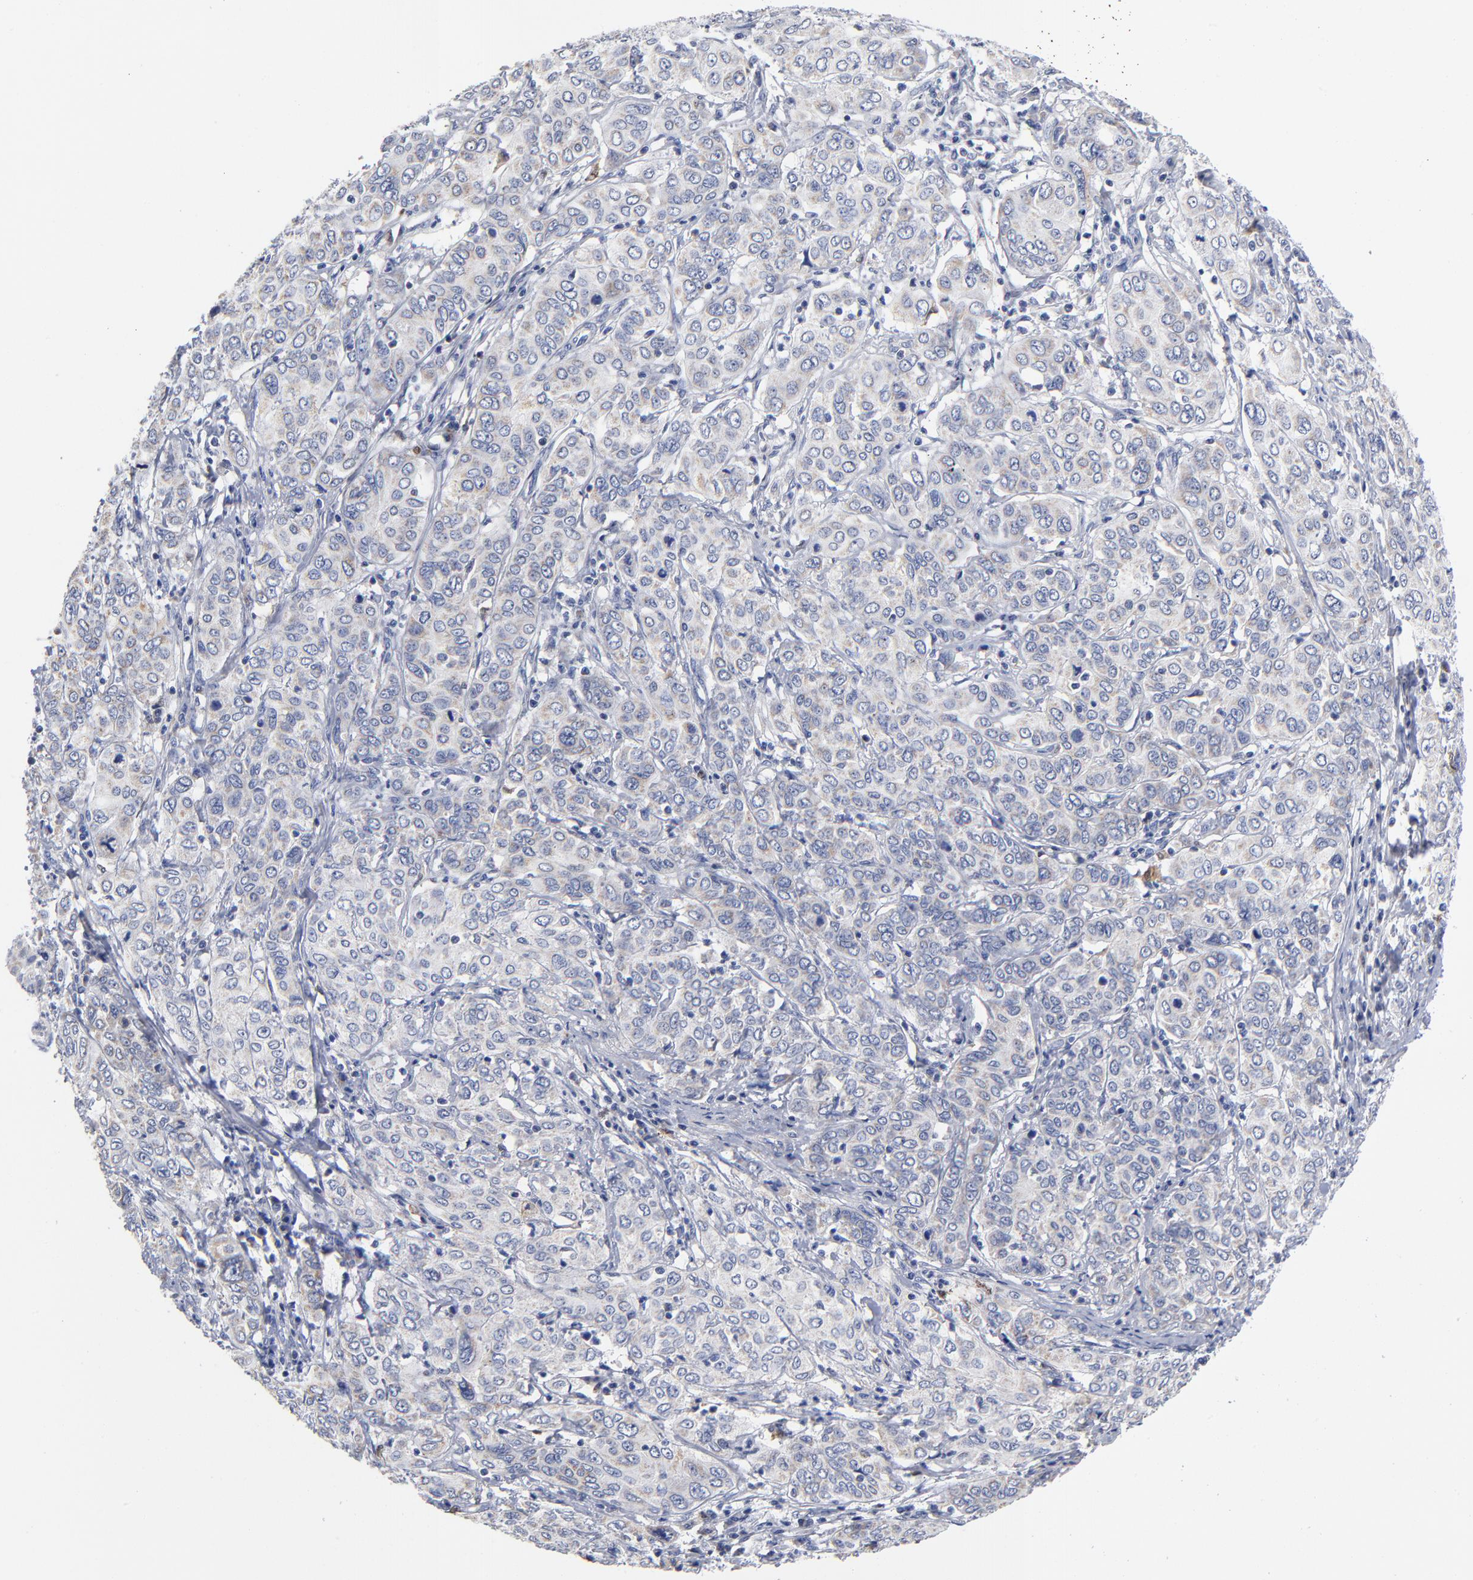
{"staining": {"intensity": "weak", "quantity": ">75%", "location": "cytoplasmic/membranous"}, "tissue": "cervical cancer", "cell_type": "Tumor cells", "image_type": "cancer", "snomed": [{"axis": "morphology", "description": "Squamous cell carcinoma, NOS"}, {"axis": "topography", "description": "Cervix"}], "caption": "An immunohistochemistry (IHC) micrograph of tumor tissue is shown. Protein staining in brown shows weak cytoplasmic/membranous positivity in squamous cell carcinoma (cervical) within tumor cells. The staining was performed using DAB to visualize the protein expression in brown, while the nuclei were stained in blue with hematoxylin (Magnification: 20x).", "gene": "PTP4A1", "patient": {"sex": "female", "age": 38}}